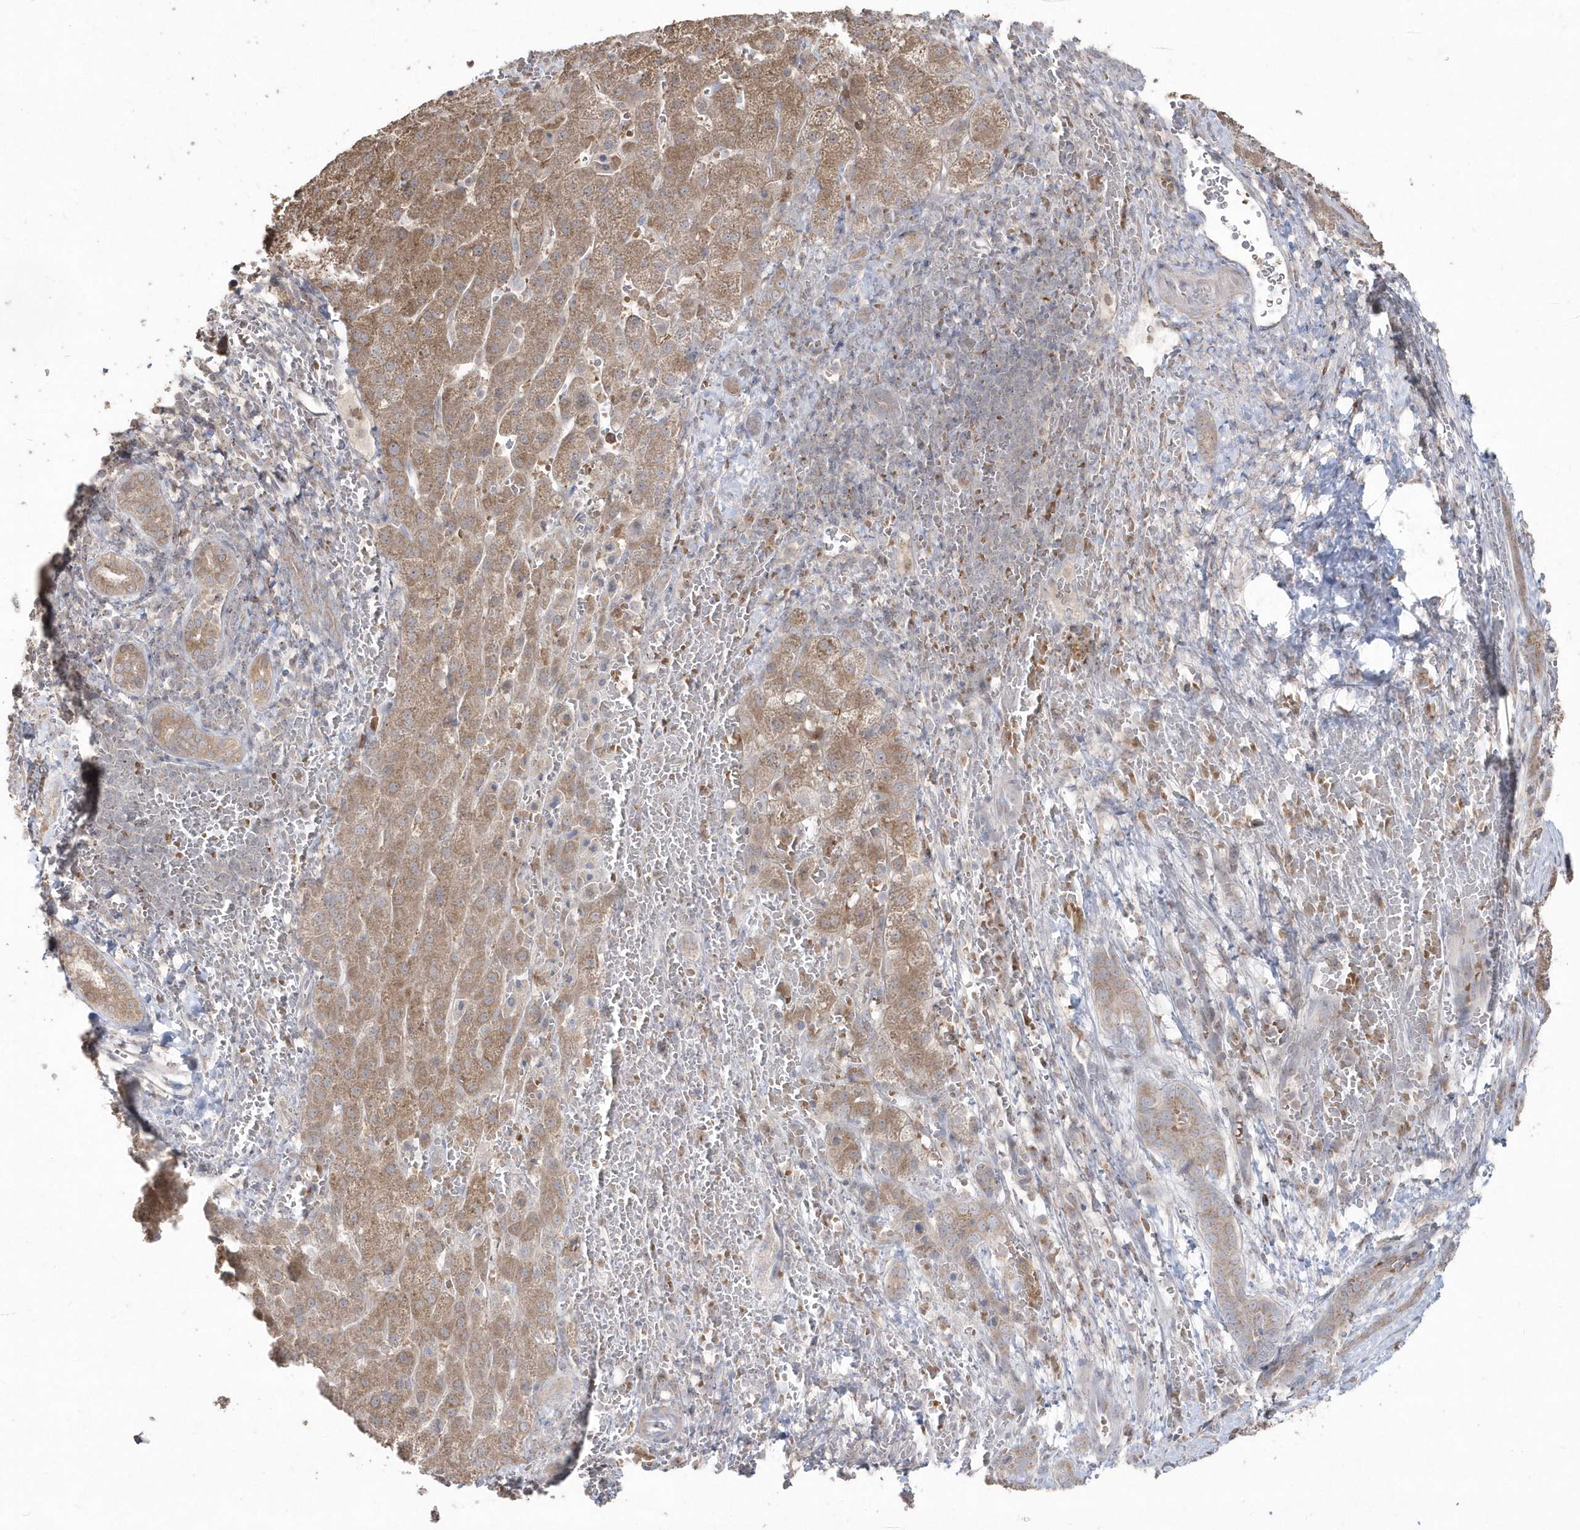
{"staining": {"intensity": "moderate", "quantity": ">75%", "location": "cytoplasmic/membranous"}, "tissue": "liver cancer", "cell_type": "Tumor cells", "image_type": "cancer", "snomed": [{"axis": "morphology", "description": "Carcinoma, Hepatocellular, NOS"}, {"axis": "topography", "description": "Liver"}], "caption": "Immunohistochemistry (IHC) (DAB (3,3'-diaminobenzidine)) staining of liver hepatocellular carcinoma reveals moderate cytoplasmic/membranous protein positivity in about >75% of tumor cells. (Stains: DAB in brown, nuclei in blue, Microscopy: brightfield microscopy at high magnification).", "gene": "GEMIN6", "patient": {"sex": "male", "age": 57}}